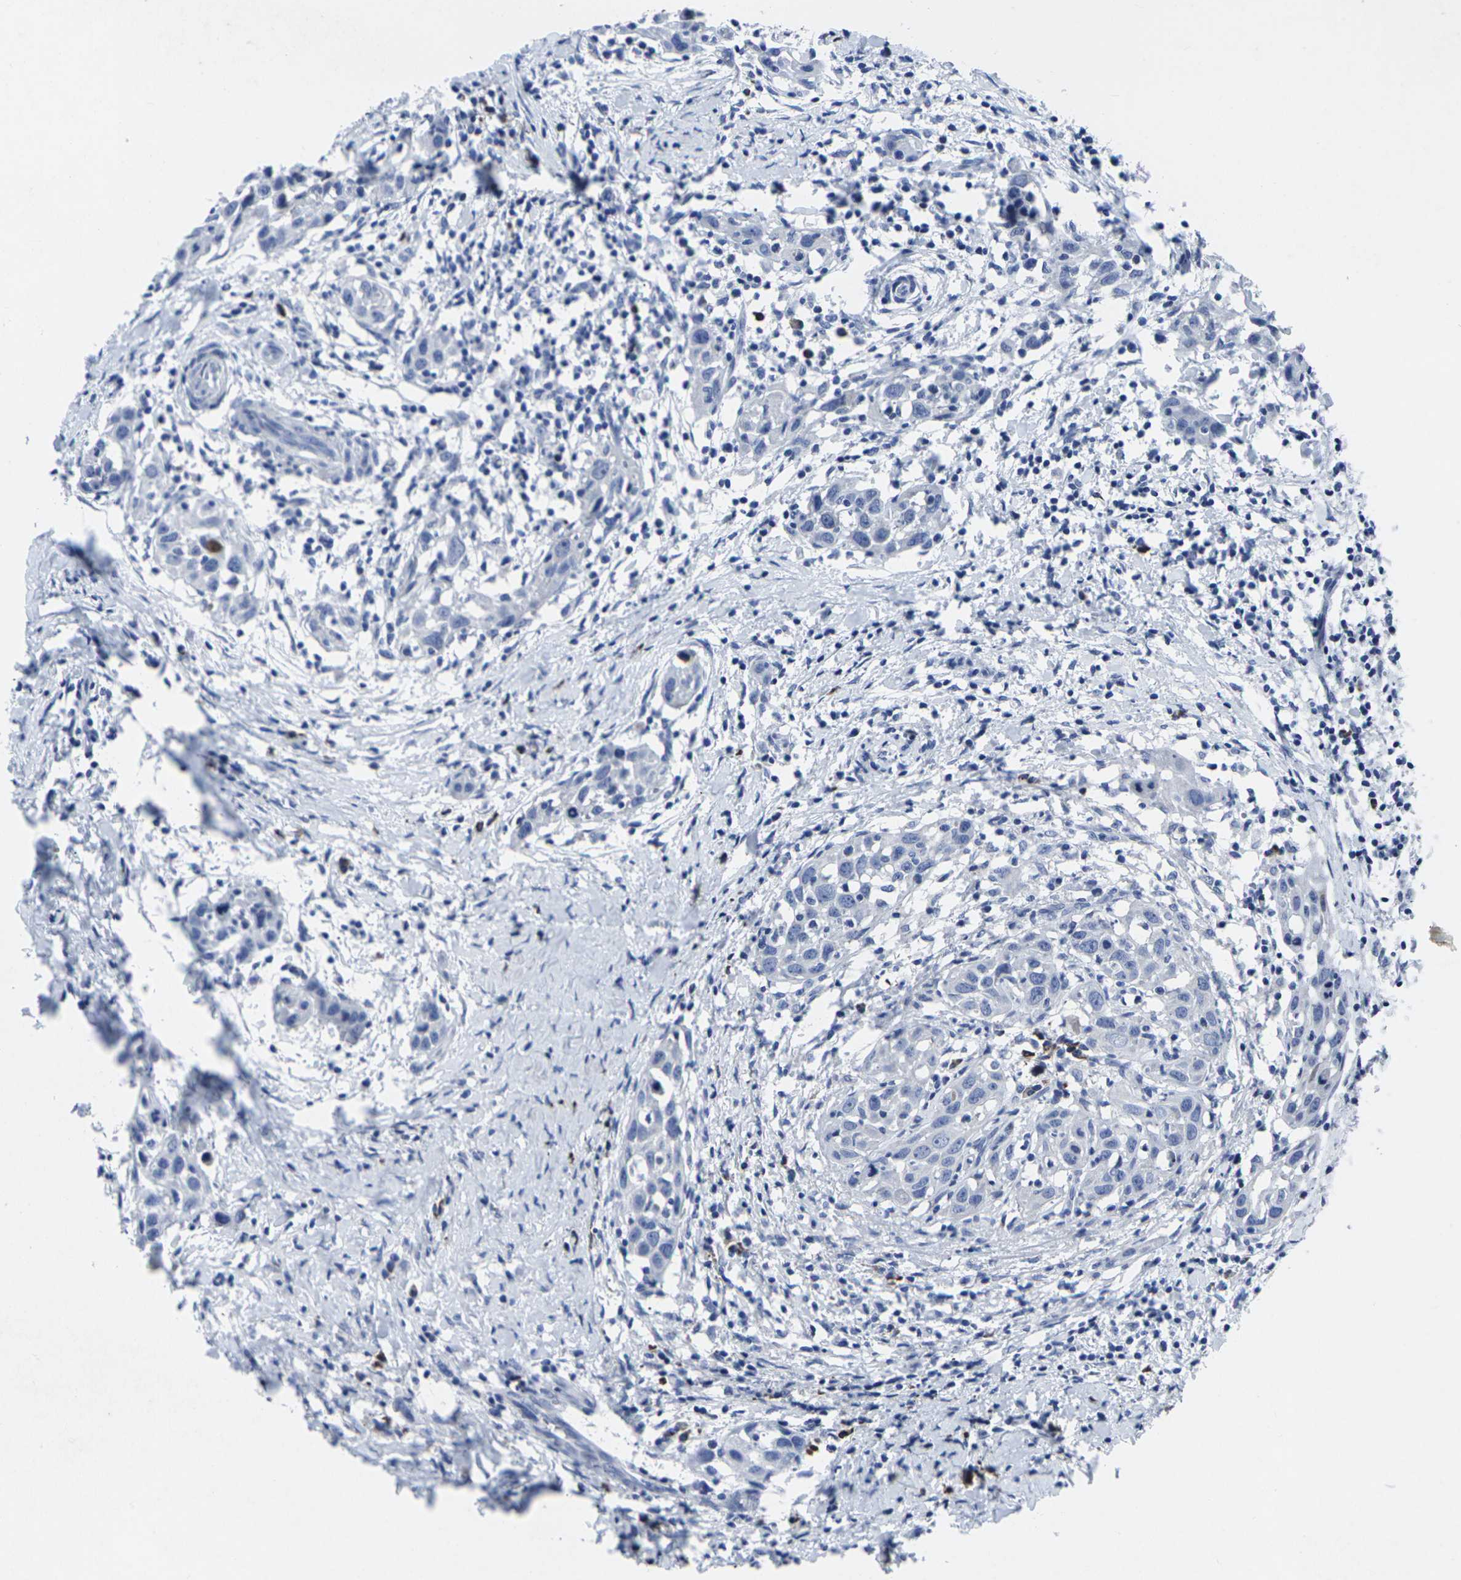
{"staining": {"intensity": "negative", "quantity": "none", "location": "none"}, "tissue": "head and neck cancer", "cell_type": "Tumor cells", "image_type": "cancer", "snomed": [{"axis": "morphology", "description": "Squamous cell carcinoma, NOS"}, {"axis": "topography", "description": "Oral tissue"}, {"axis": "topography", "description": "Head-Neck"}], "caption": "Tumor cells are negative for brown protein staining in squamous cell carcinoma (head and neck).", "gene": "RPN1", "patient": {"sex": "female", "age": 50}}